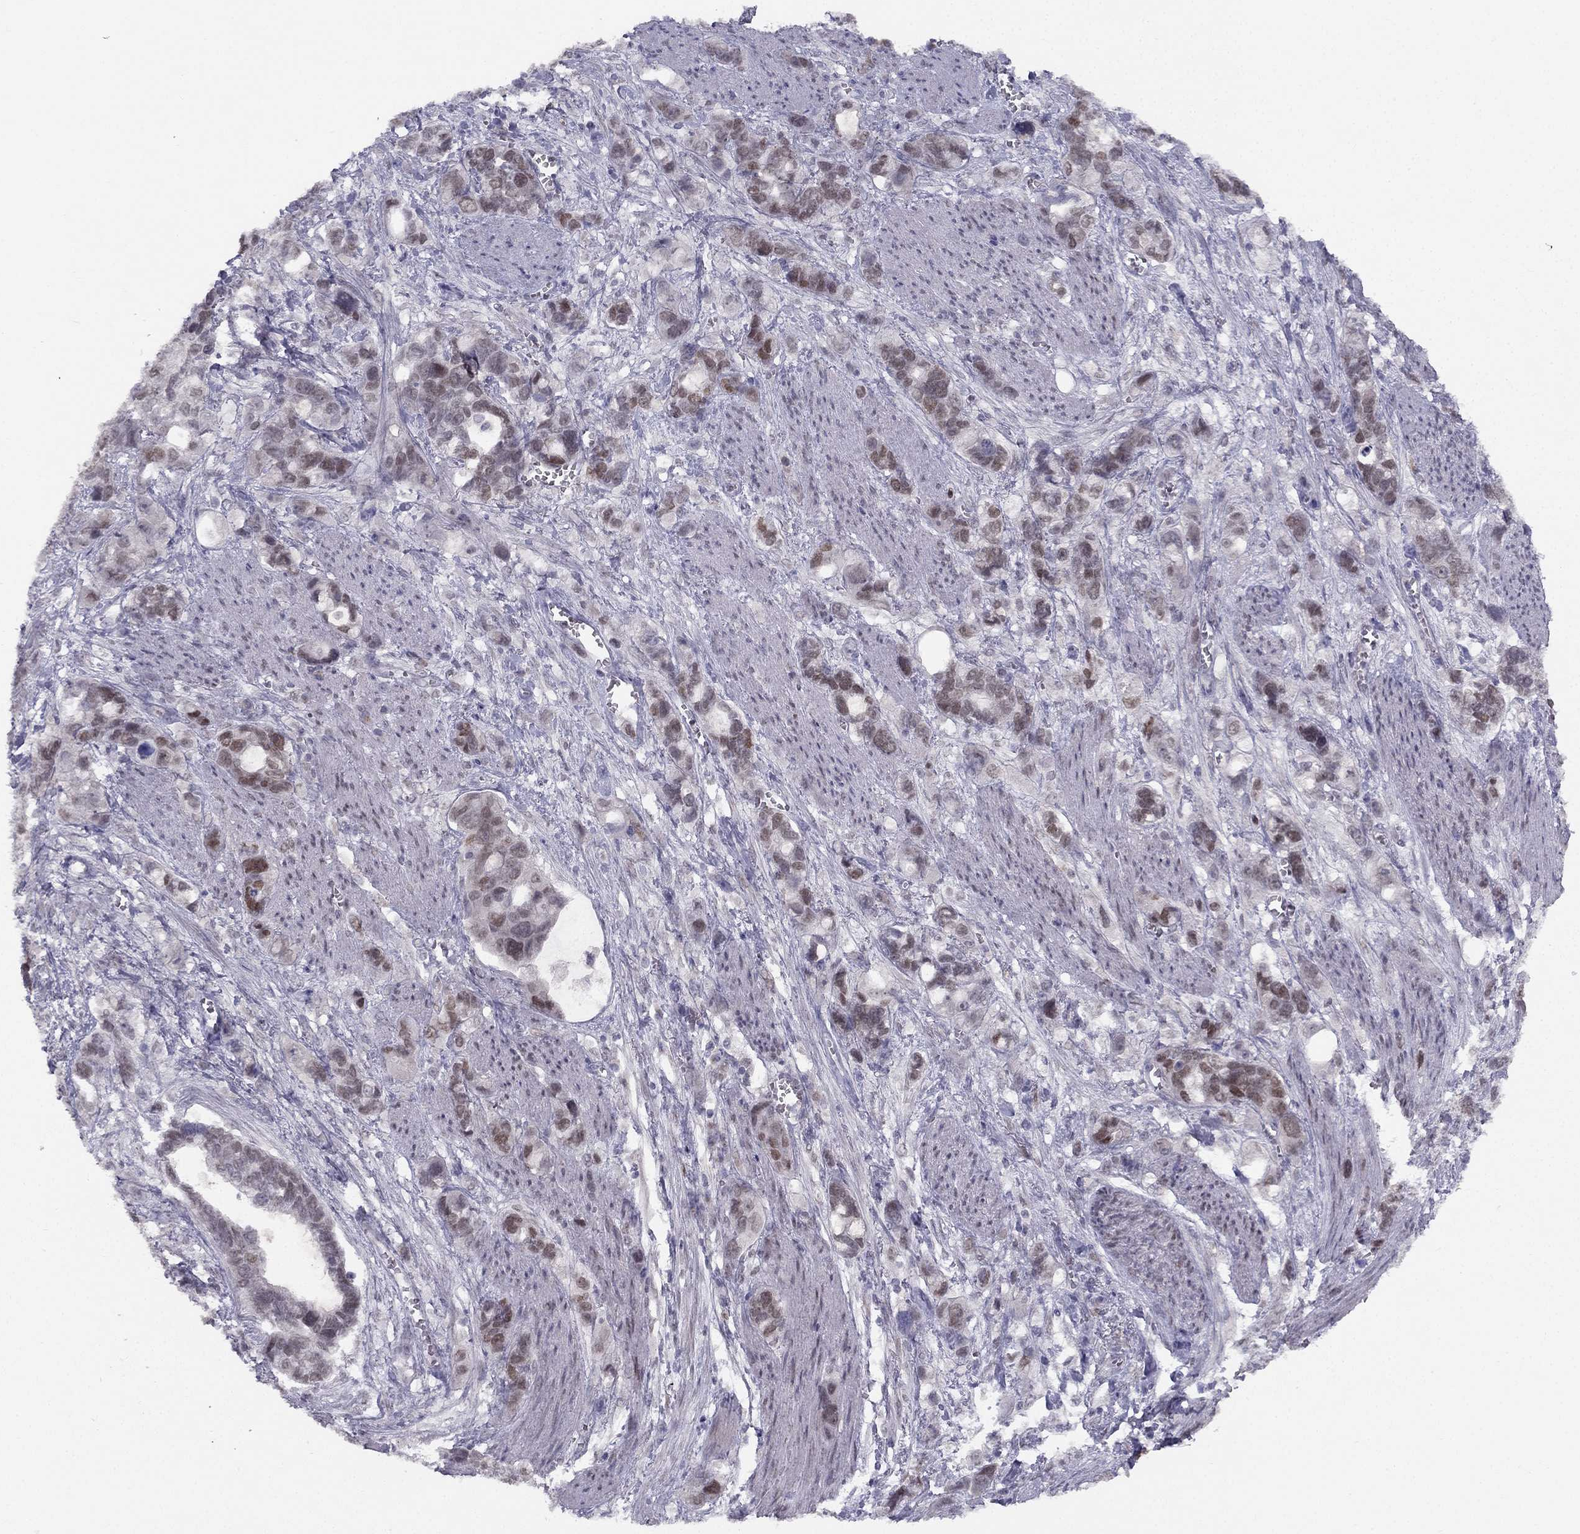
{"staining": {"intensity": "moderate", "quantity": "<25%", "location": "nuclear"}, "tissue": "stomach cancer", "cell_type": "Tumor cells", "image_type": "cancer", "snomed": [{"axis": "morphology", "description": "Adenocarcinoma, NOS"}, {"axis": "topography", "description": "Stomach, upper"}], "caption": "Immunohistochemistry (DAB (3,3'-diaminobenzidine)) staining of human stomach cancer (adenocarcinoma) demonstrates moderate nuclear protein staining in approximately <25% of tumor cells. (DAB (3,3'-diaminobenzidine) IHC with brightfield microscopy, high magnification).", "gene": "TRPS1", "patient": {"sex": "female", "age": 81}}